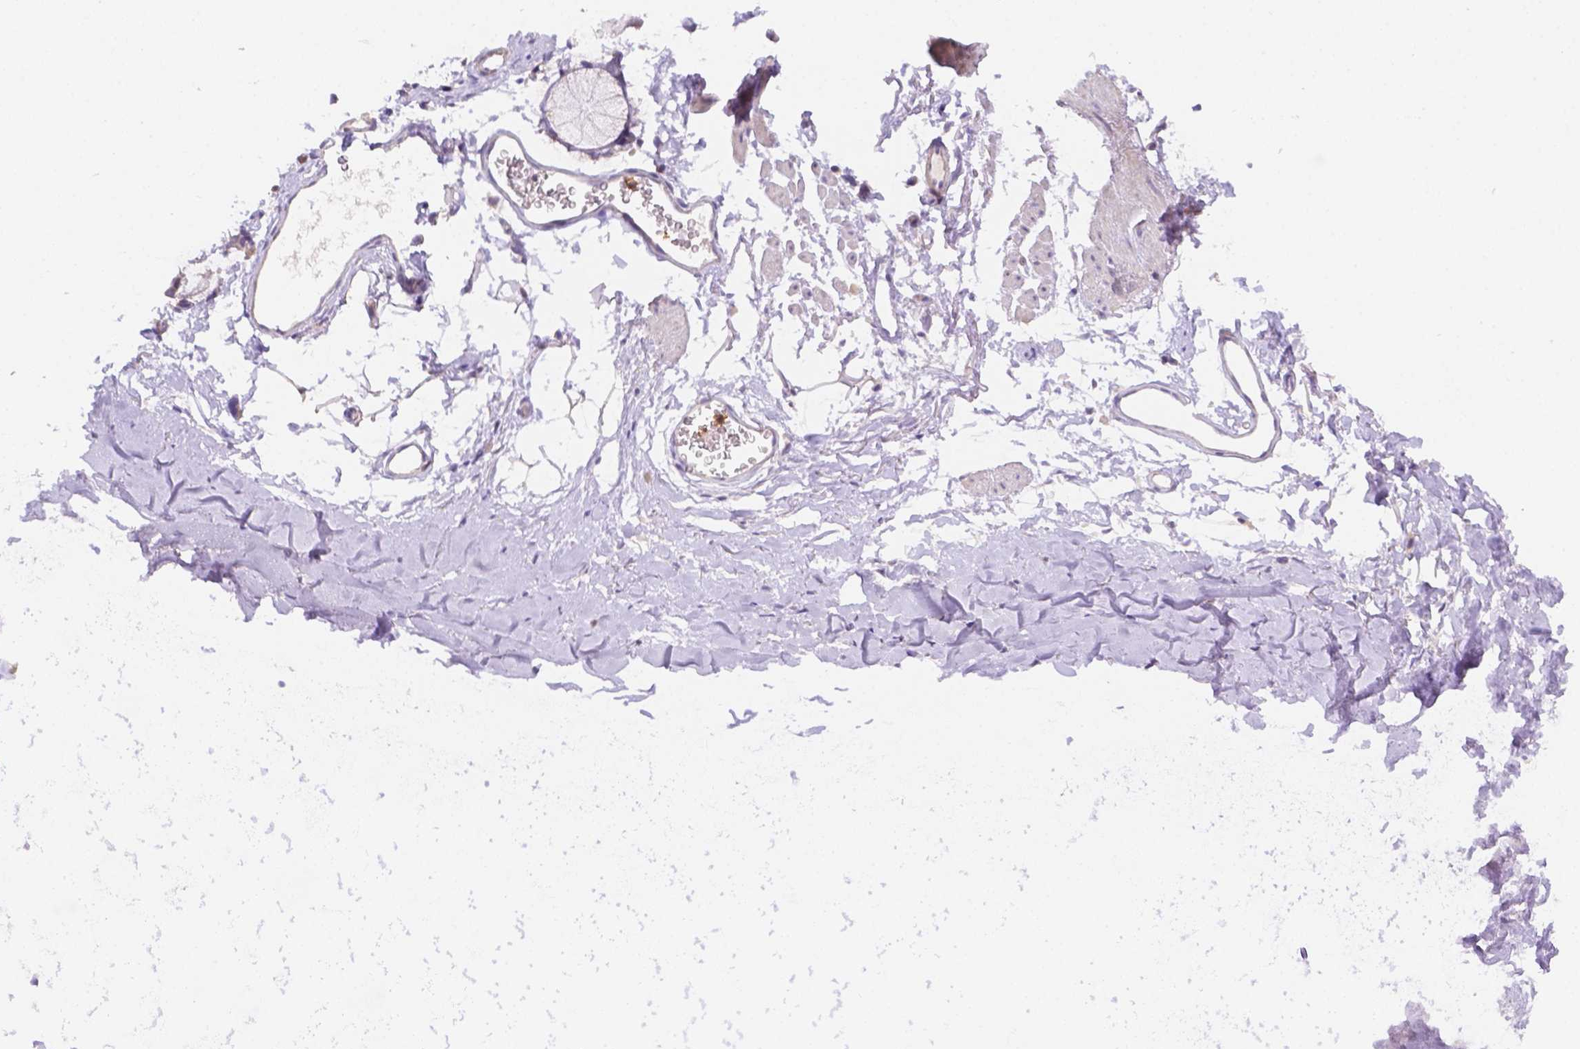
{"staining": {"intensity": "negative", "quantity": "none", "location": "none"}, "tissue": "adipose tissue", "cell_type": "Adipocytes", "image_type": "normal", "snomed": [{"axis": "morphology", "description": "Normal tissue, NOS"}, {"axis": "topography", "description": "Cartilage tissue"}, {"axis": "topography", "description": "Bronchus"}], "caption": "Immunohistochemistry image of unremarkable adipose tissue: adipose tissue stained with DAB (3,3'-diaminobenzidine) shows no significant protein staining in adipocytes.", "gene": "NXPE2", "patient": {"sex": "female", "age": 79}}